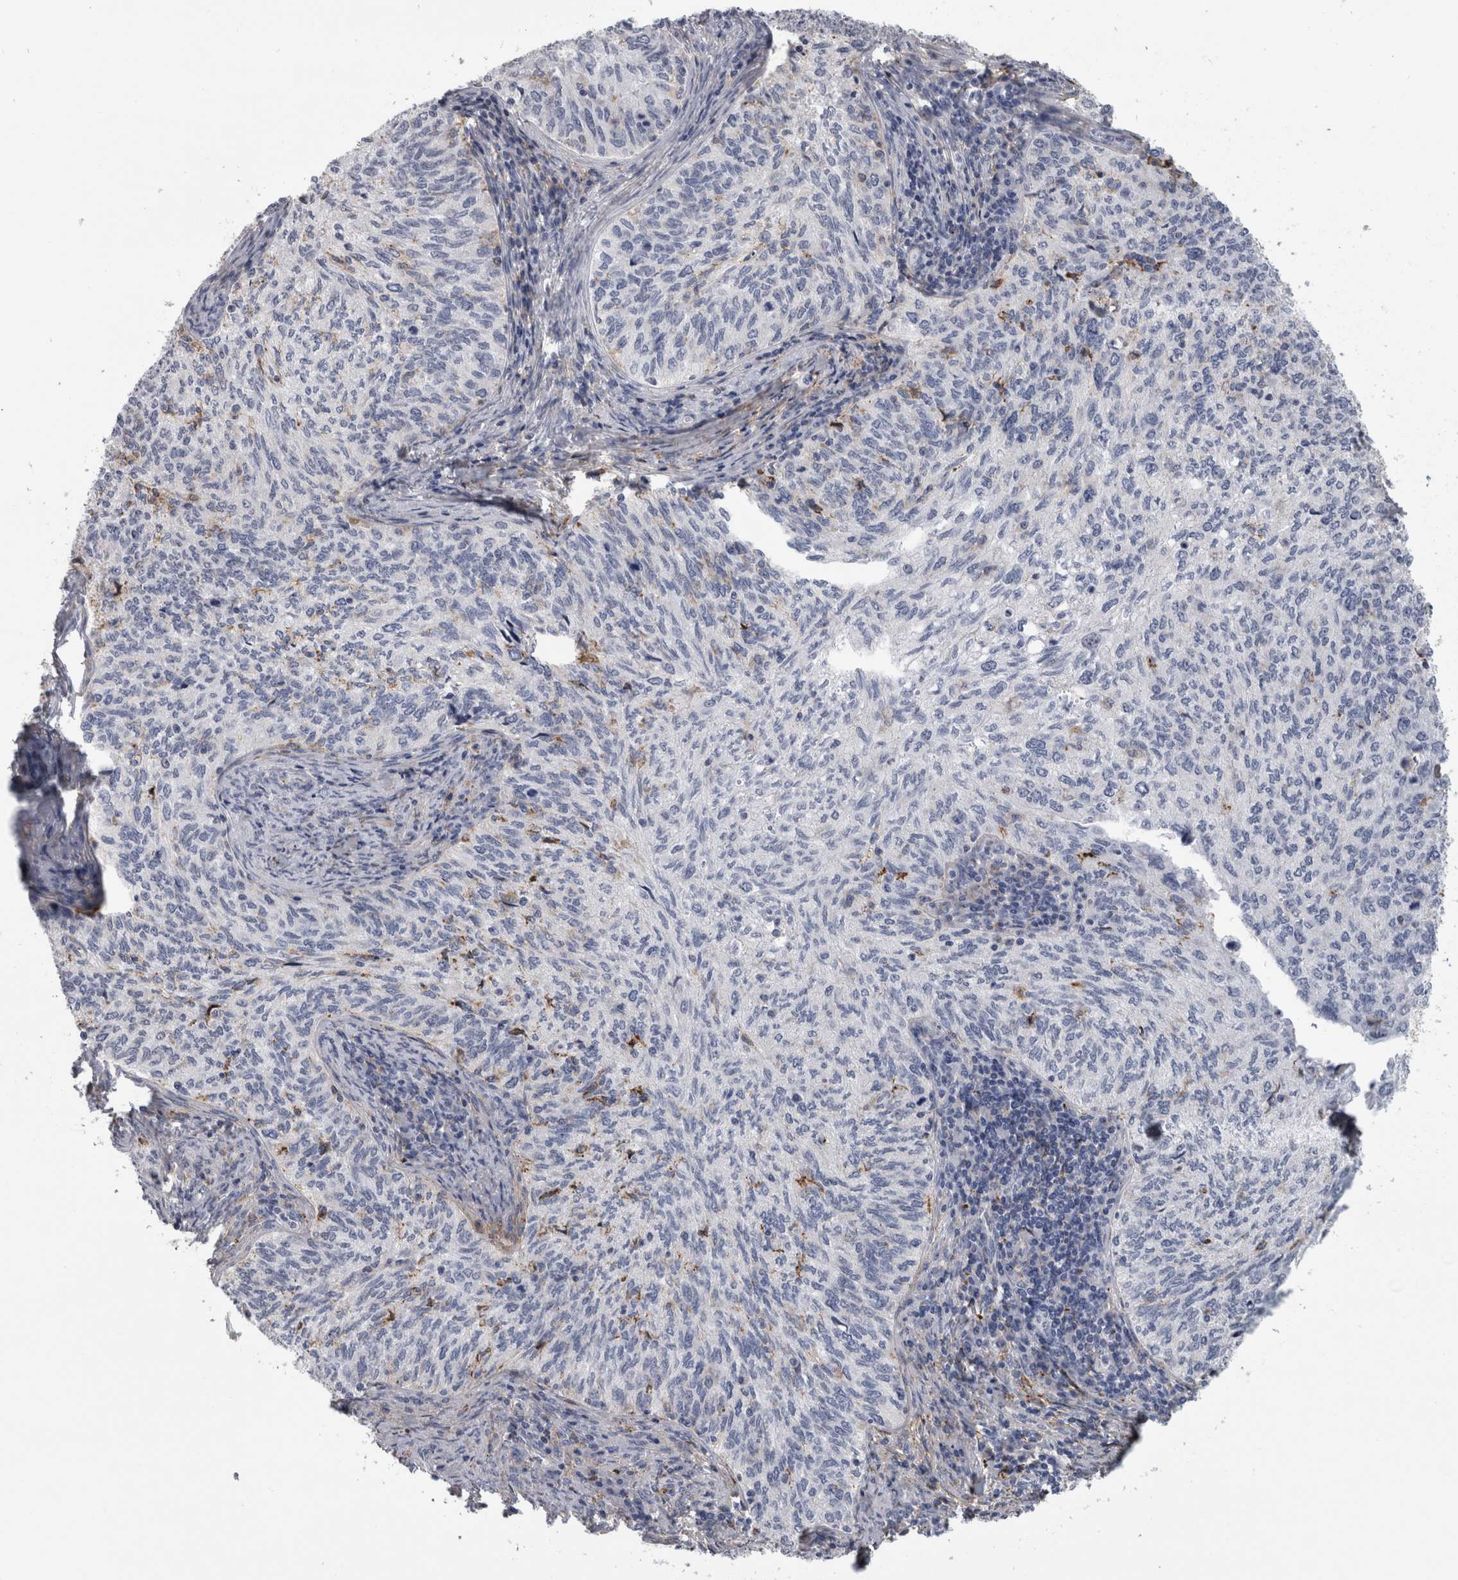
{"staining": {"intensity": "negative", "quantity": "none", "location": "none"}, "tissue": "cervical cancer", "cell_type": "Tumor cells", "image_type": "cancer", "snomed": [{"axis": "morphology", "description": "Squamous cell carcinoma, NOS"}, {"axis": "topography", "description": "Cervix"}], "caption": "A photomicrograph of human squamous cell carcinoma (cervical) is negative for staining in tumor cells.", "gene": "DNAJC24", "patient": {"sex": "female", "age": 30}}